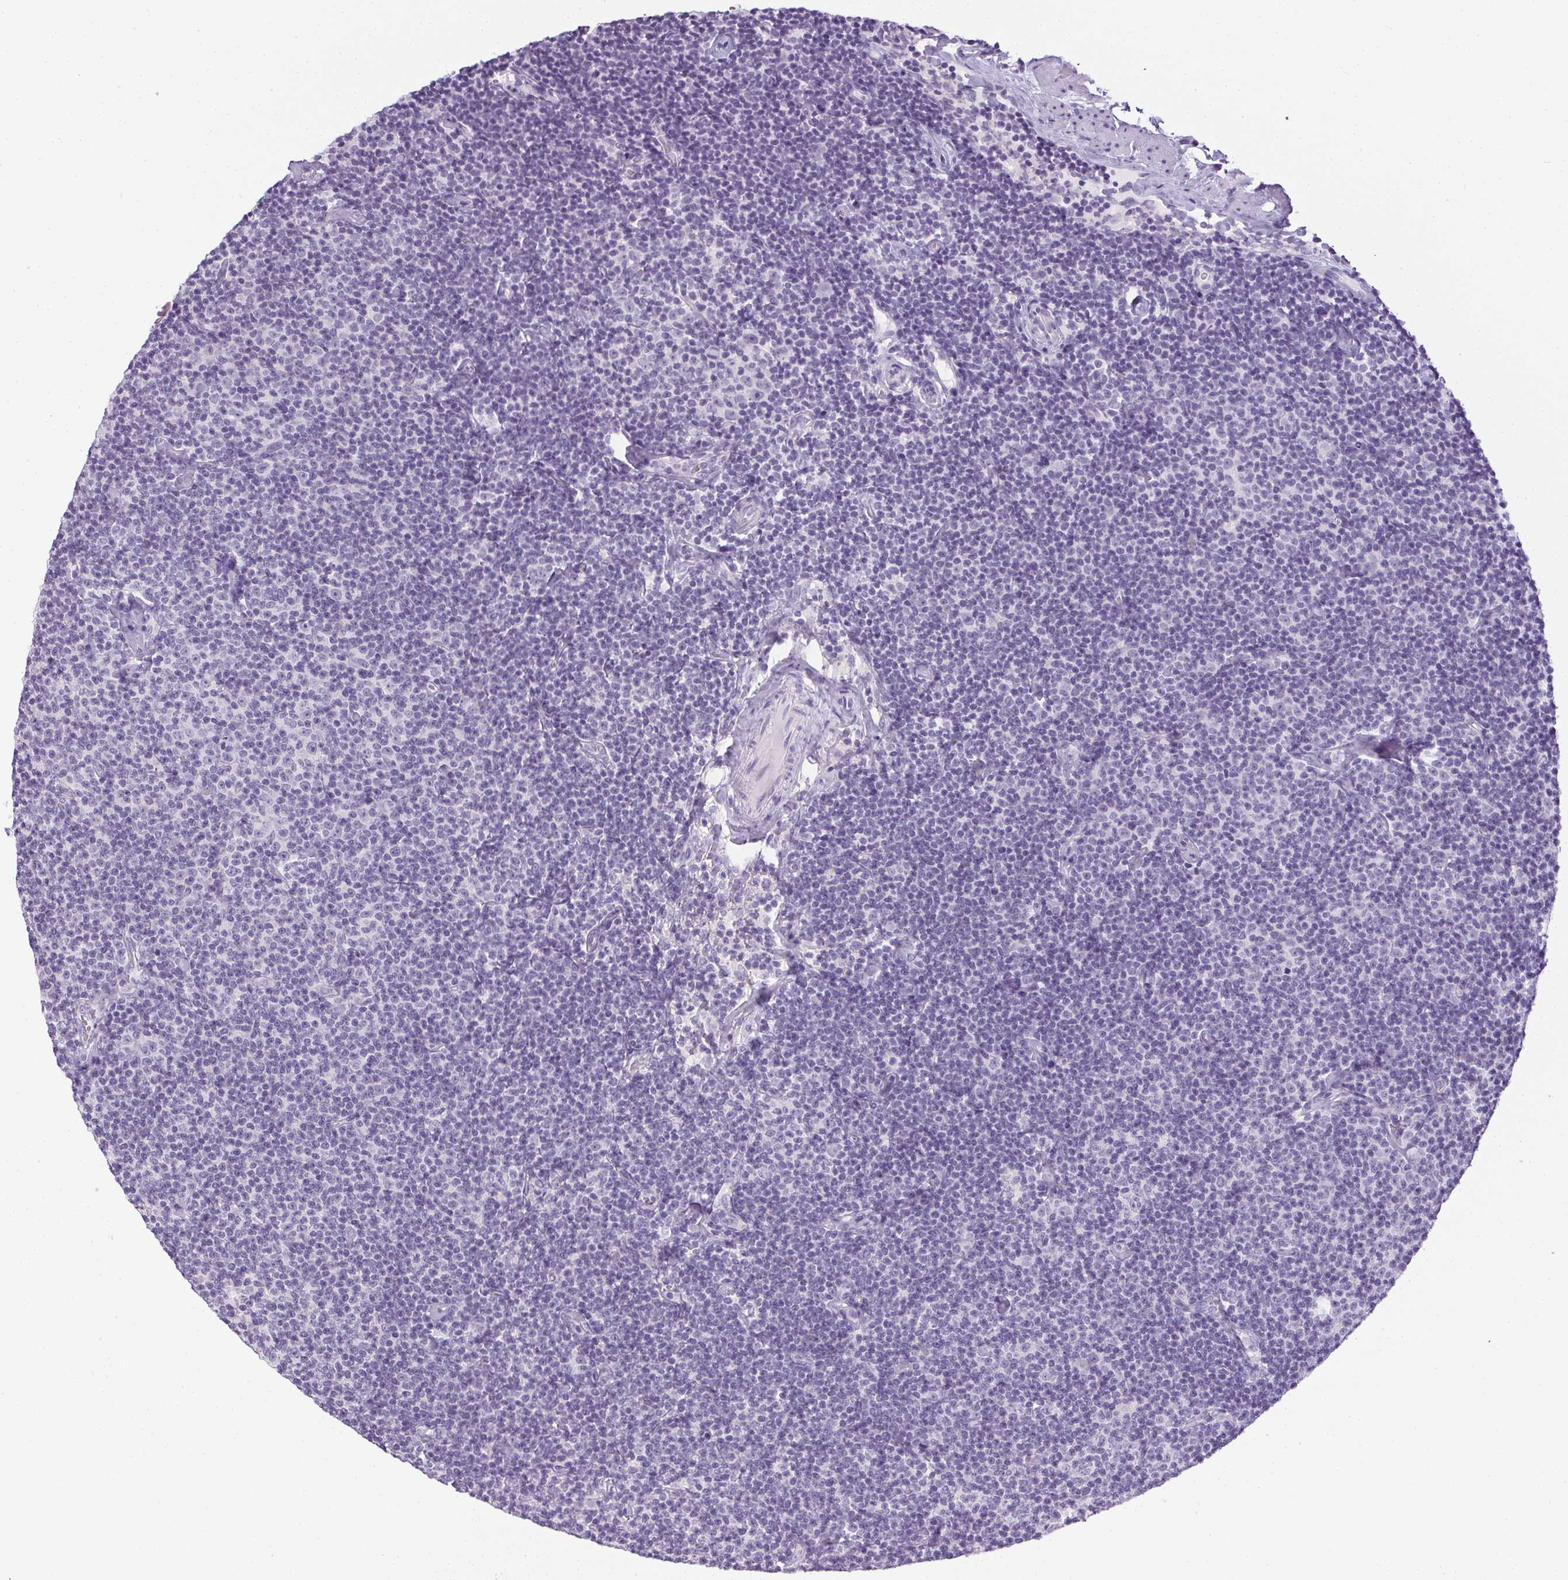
{"staining": {"intensity": "negative", "quantity": "none", "location": "none"}, "tissue": "lymphoma", "cell_type": "Tumor cells", "image_type": "cancer", "snomed": [{"axis": "morphology", "description": "Malignant lymphoma, non-Hodgkin's type, Low grade"}, {"axis": "topography", "description": "Lymph node"}], "caption": "IHC micrograph of human lymphoma stained for a protein (brown), which exhibits no staining in tumor cells. (DAB (3,3'-diaminobenzidine) immunohistochemistry (IHC) visualized using brightfield microscopy, high magnification).", "gene": "PRL", "patient": {"sex": "male", "age": 81}}